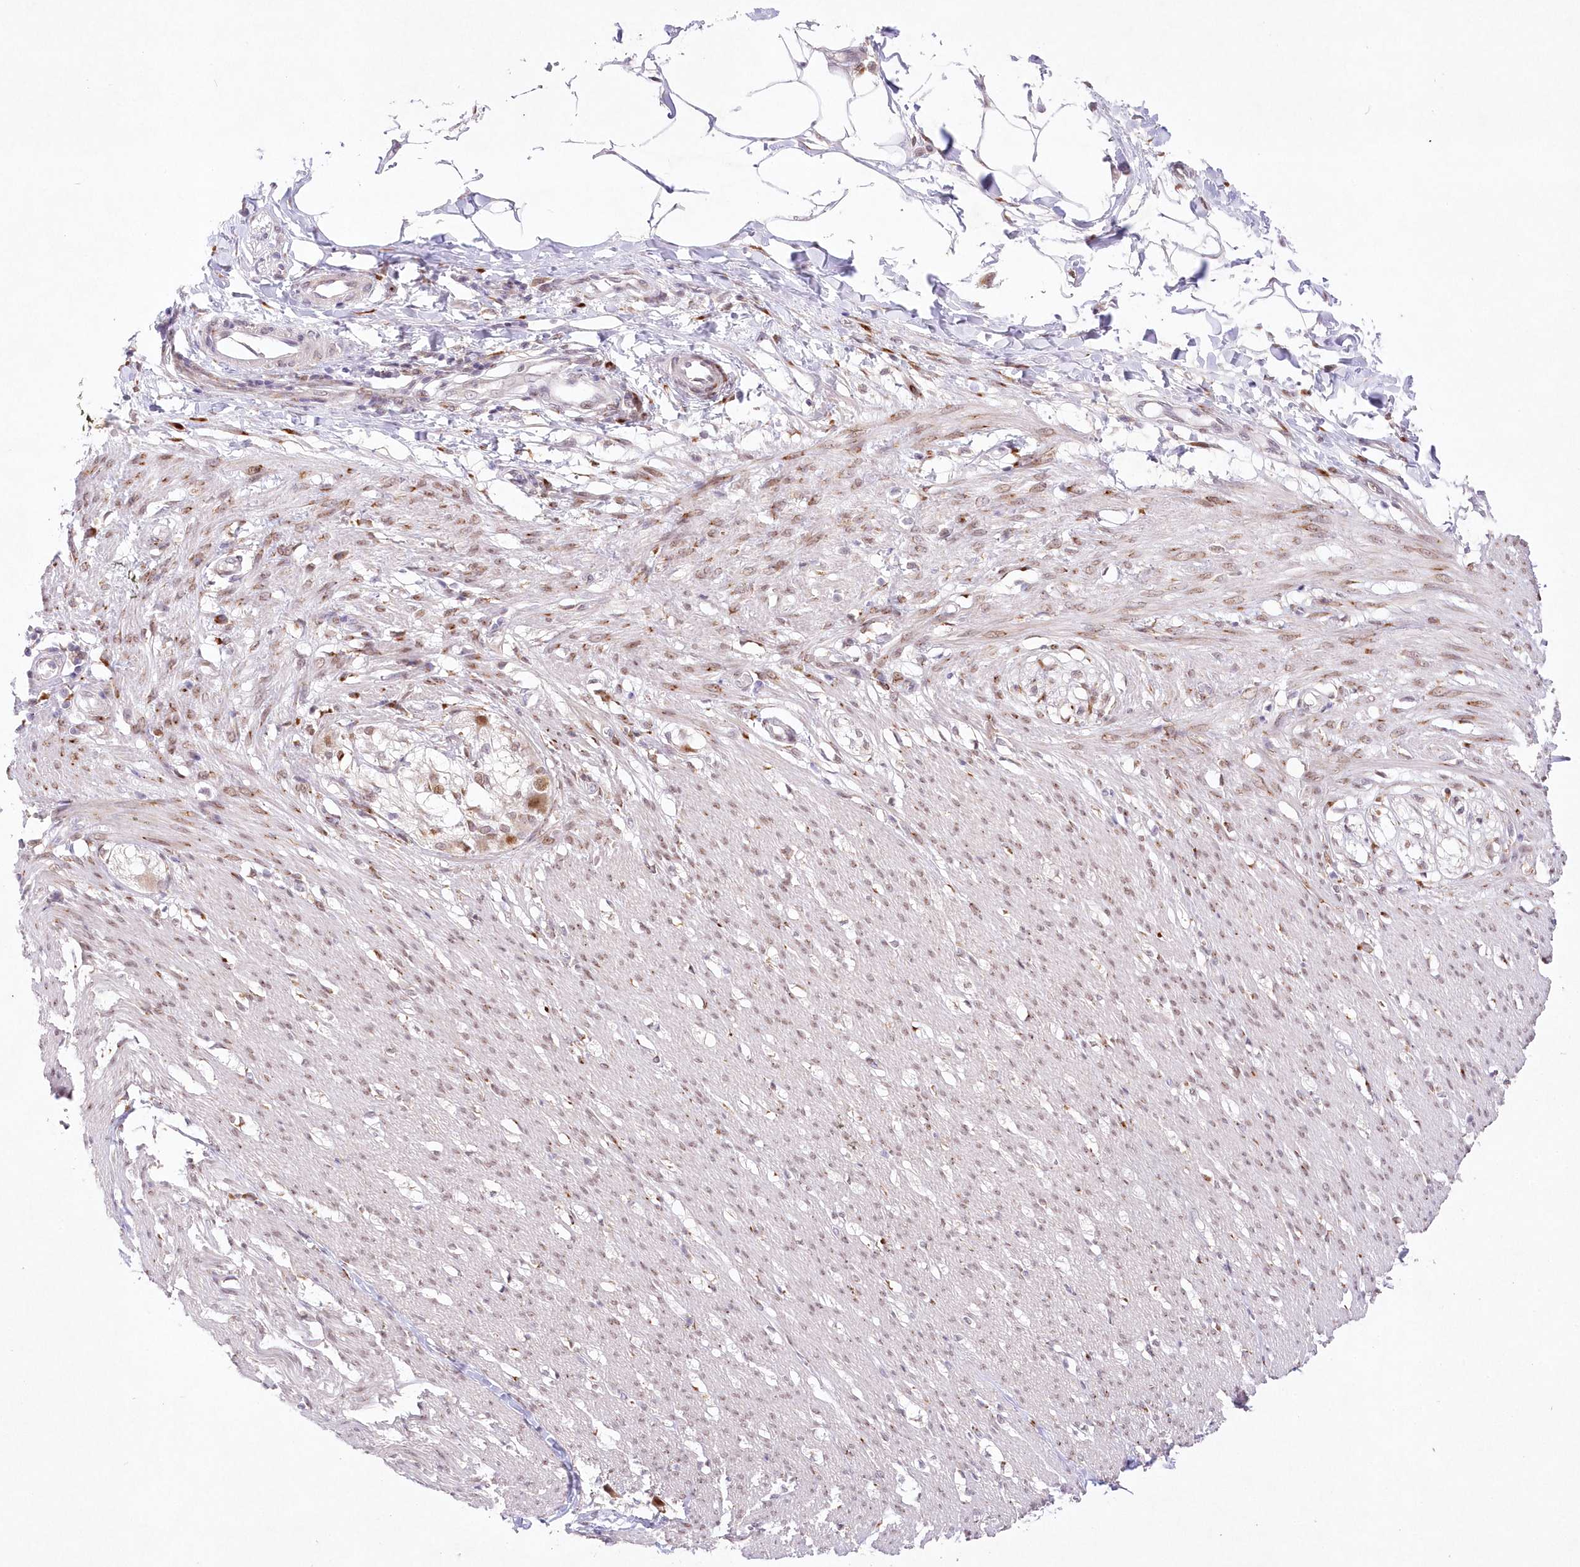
{"staining": {"intensity": "moderate", "quantity": "25%-75%", "location": "nuclear"}, "tissue": "smooth muscle", "cell_type": "Smooth muscle cells", "image_type": "normal", "snomed": [{"axis": "morphology", "description": "Normal tissue, NOS"}, {"axis": "morphology", "description": "Adenocarcinoma, NOS"}, {"axis": "topography", "description": "Smooth muscle"}, {"axis": "topography", "description": "Colon"}], "caption": "The photomicrograph displays staining of benign smooth muscle, revealing moderate nuclear protein staining (brown color) within smooth muscle cells. Immunohistochemistry stains the protein of interest in brown and the nuclei are stained blue.", "gene": "LDB1", "patient": {"sex": "male", "age": 14}}